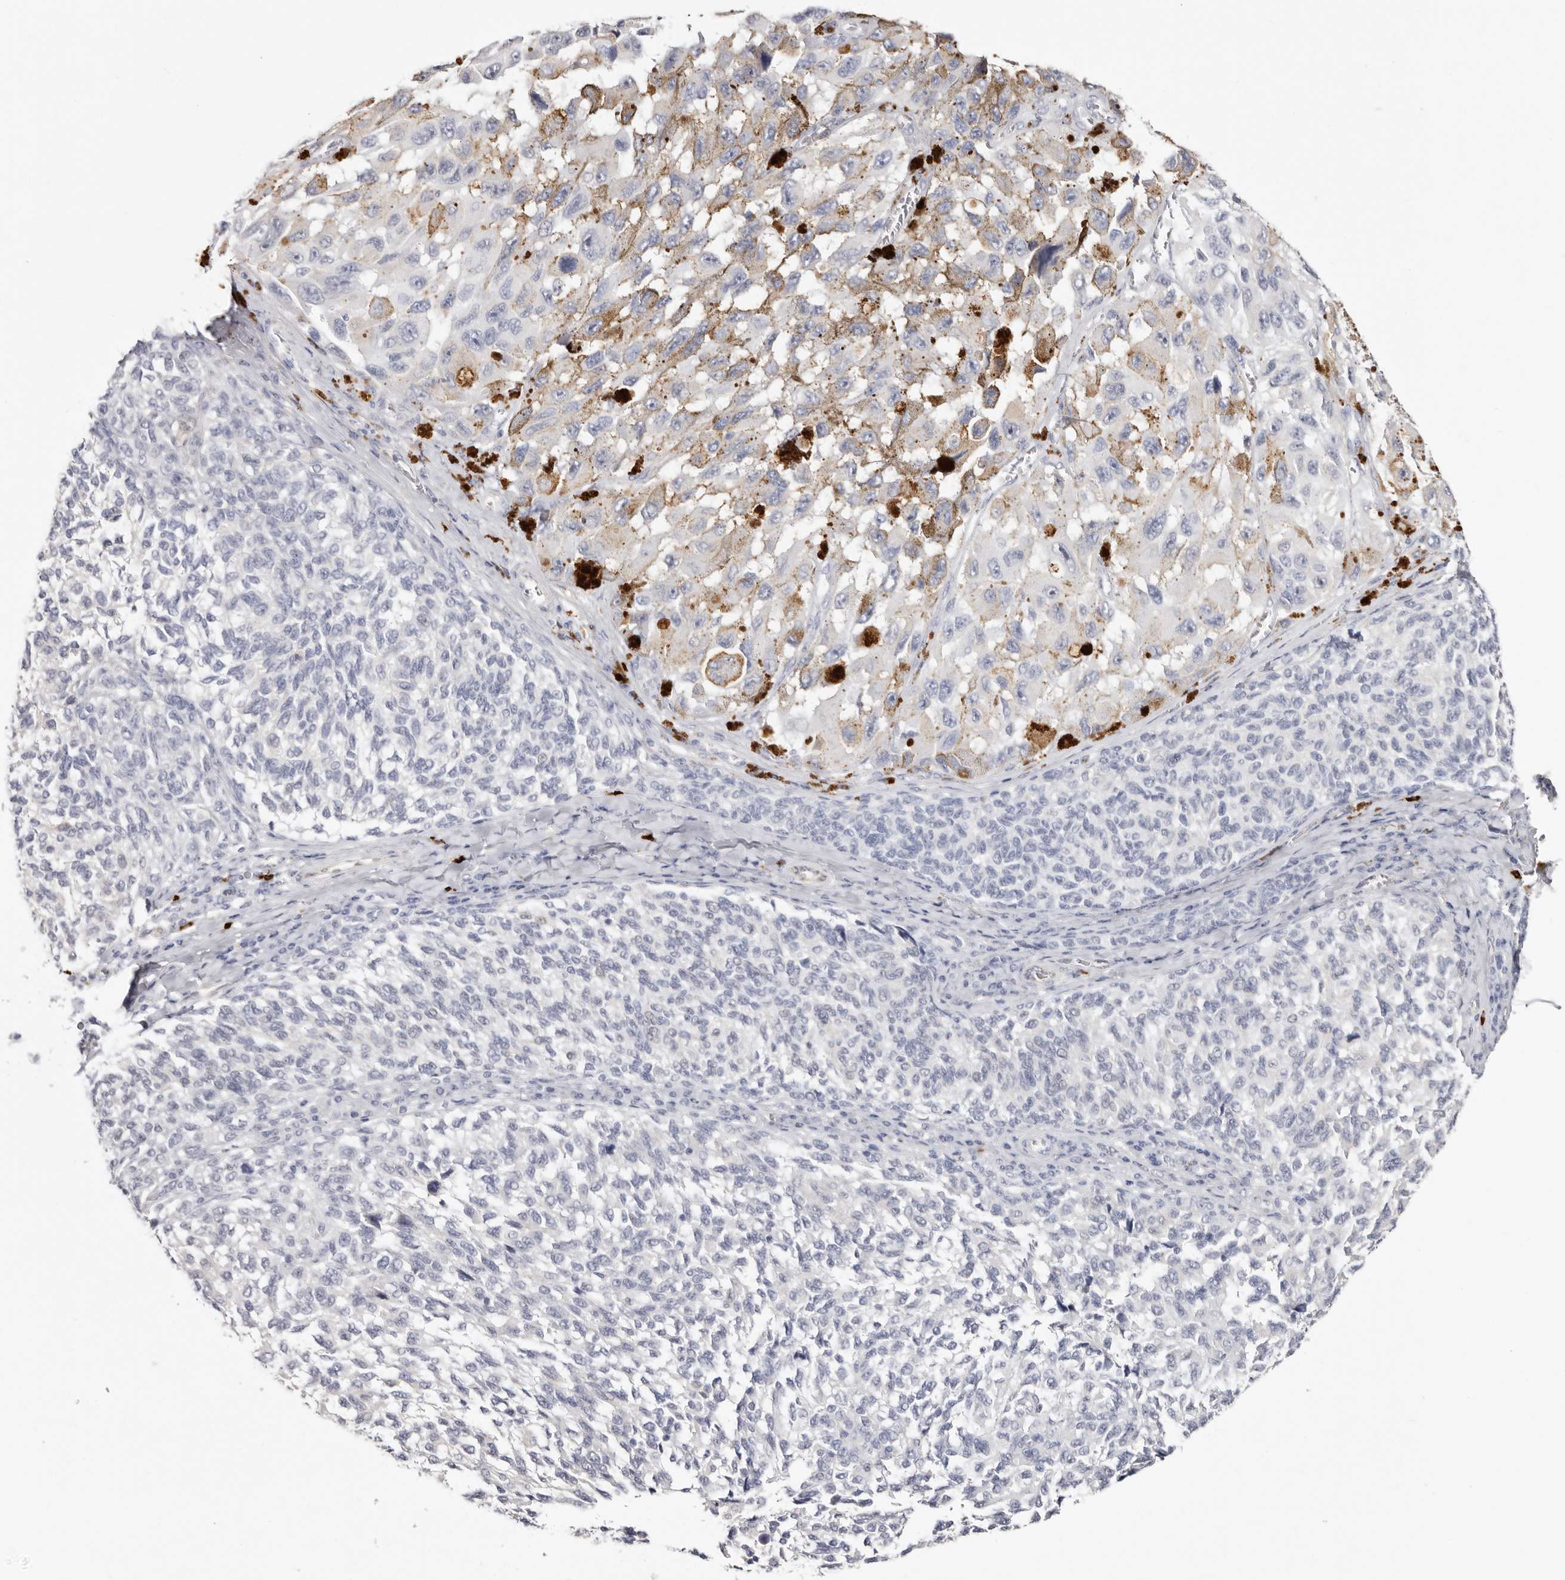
{"staining": {"intensity": "negative", "quantity": "none", "location": "none"}, "tissue": "melanoma", "cell_type": "Tumor cells", "image_type": "cancer", "snomed": [{"axis": "morphology", "description": "Malignant melanoma, NOS"}, {"axis": "topography", "description": "Skin"}], "caption": "Immunohistochemistry (IHC) image of neoplastic tissue: human melanoma stained with DAB demonstrates no significant protein staining in tumor cells. (DAB (3,3'-diaminobenzidine) immunohistochemistry, high magnification).", "gene": "PKDCC", "patient": {"sex": "female", "age": 73}}